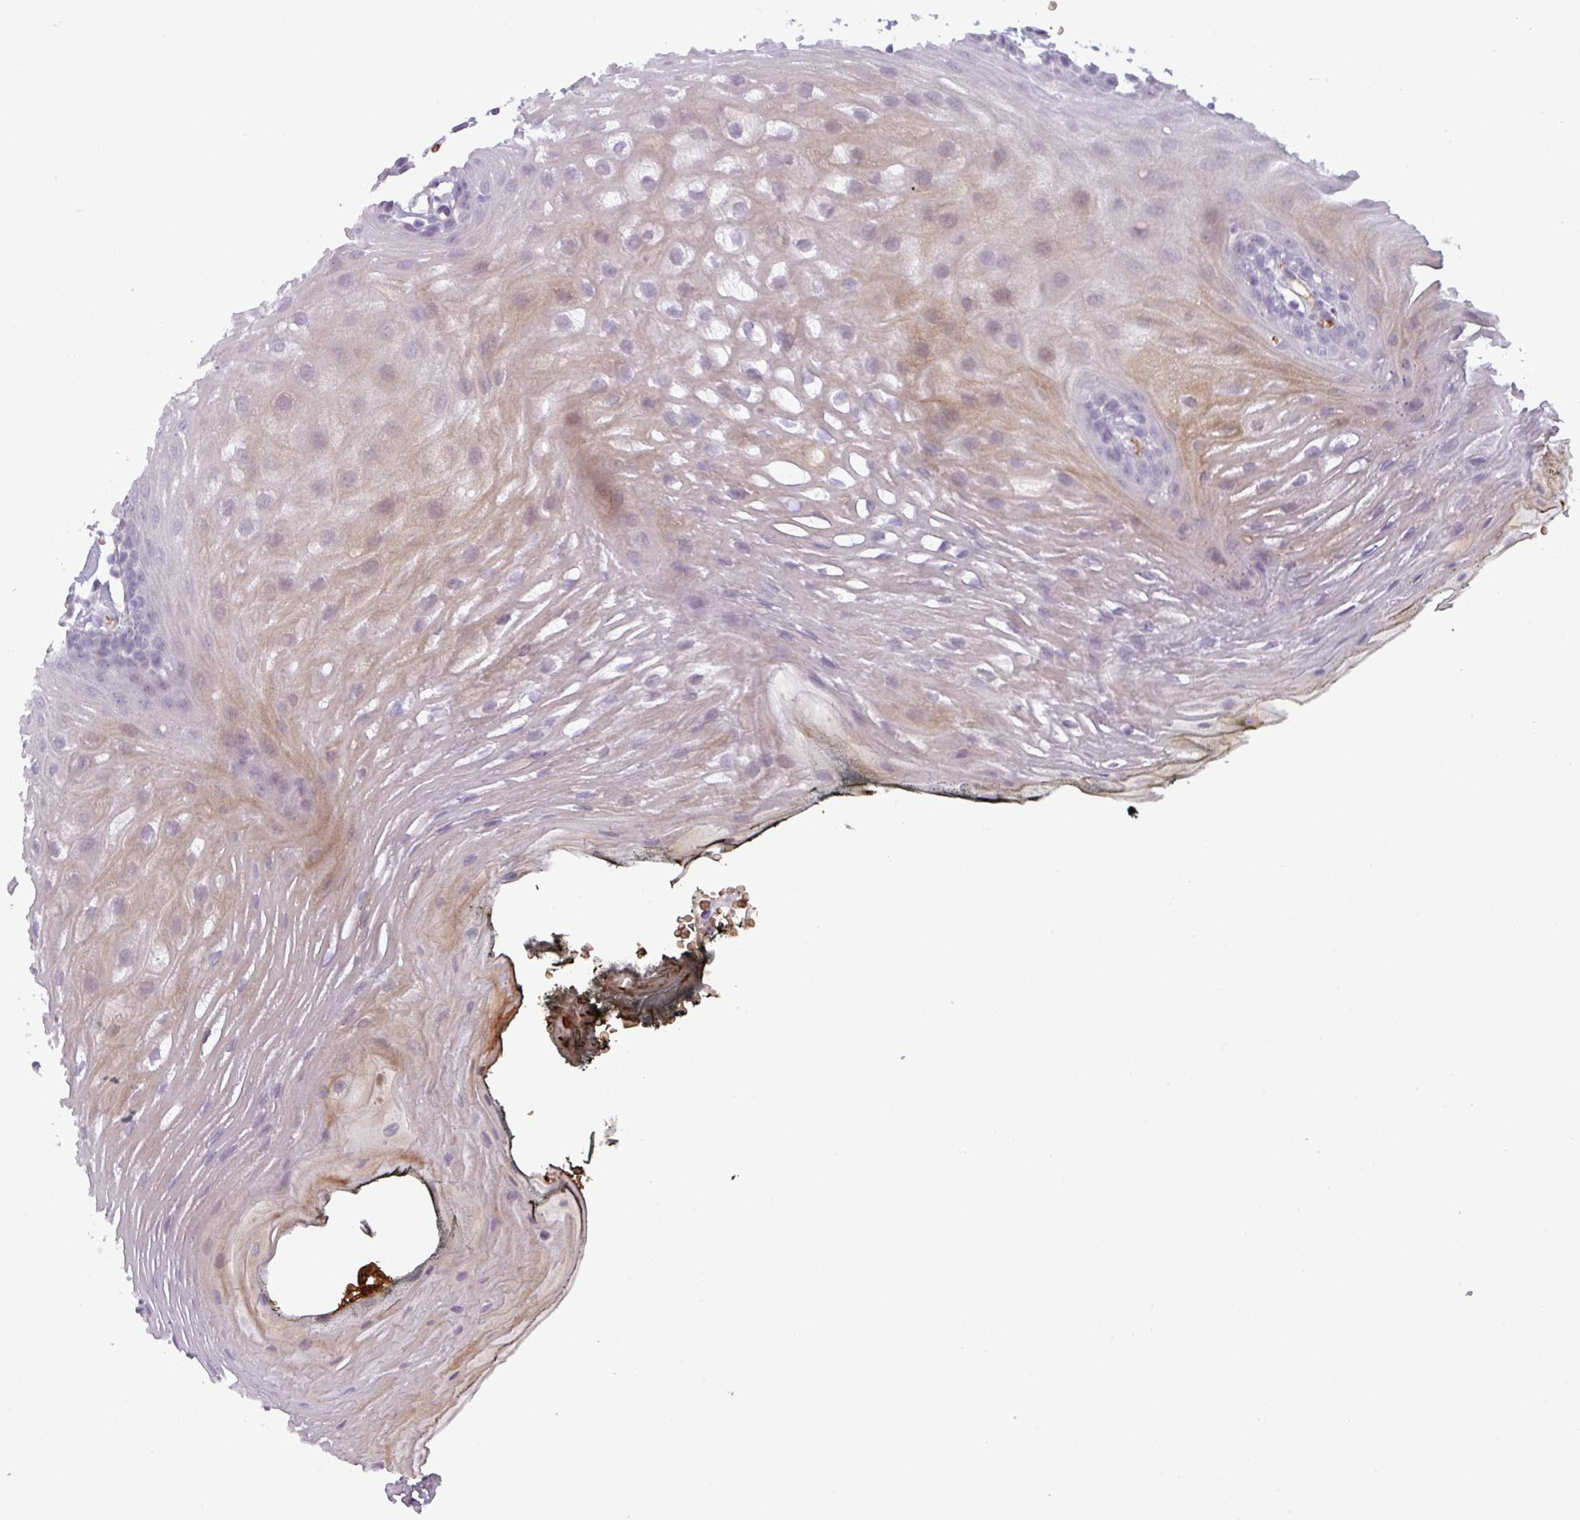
{"staining": {"intensity": "weak", "quantity": "<25%", "location": "cytoplasmic/membranous"}, "tissue": "oral mucosa", "cell_type": "Squamous epithelial cells", "image_type": "normal", "snomed": [{"axis": "morphology", "description": "Normal tissue, NOS"}, {"axis": "topography", "description": "Oral tissue"}, {"axis": "topography", "description": "Tounge, NOS"}], "caption": "Immunohistochemistry (IHC) histopathology image of normal oral mucosa stained for a protein (brown), which displays no staining in squamous epithelial cells. (DAB (3,3'-diaminobenzidine) immunohistochemistry visualized using brightfield microscopy, high magnification).", "gene": "AREL1", "patient": {"sex": "female", "age": 81}}